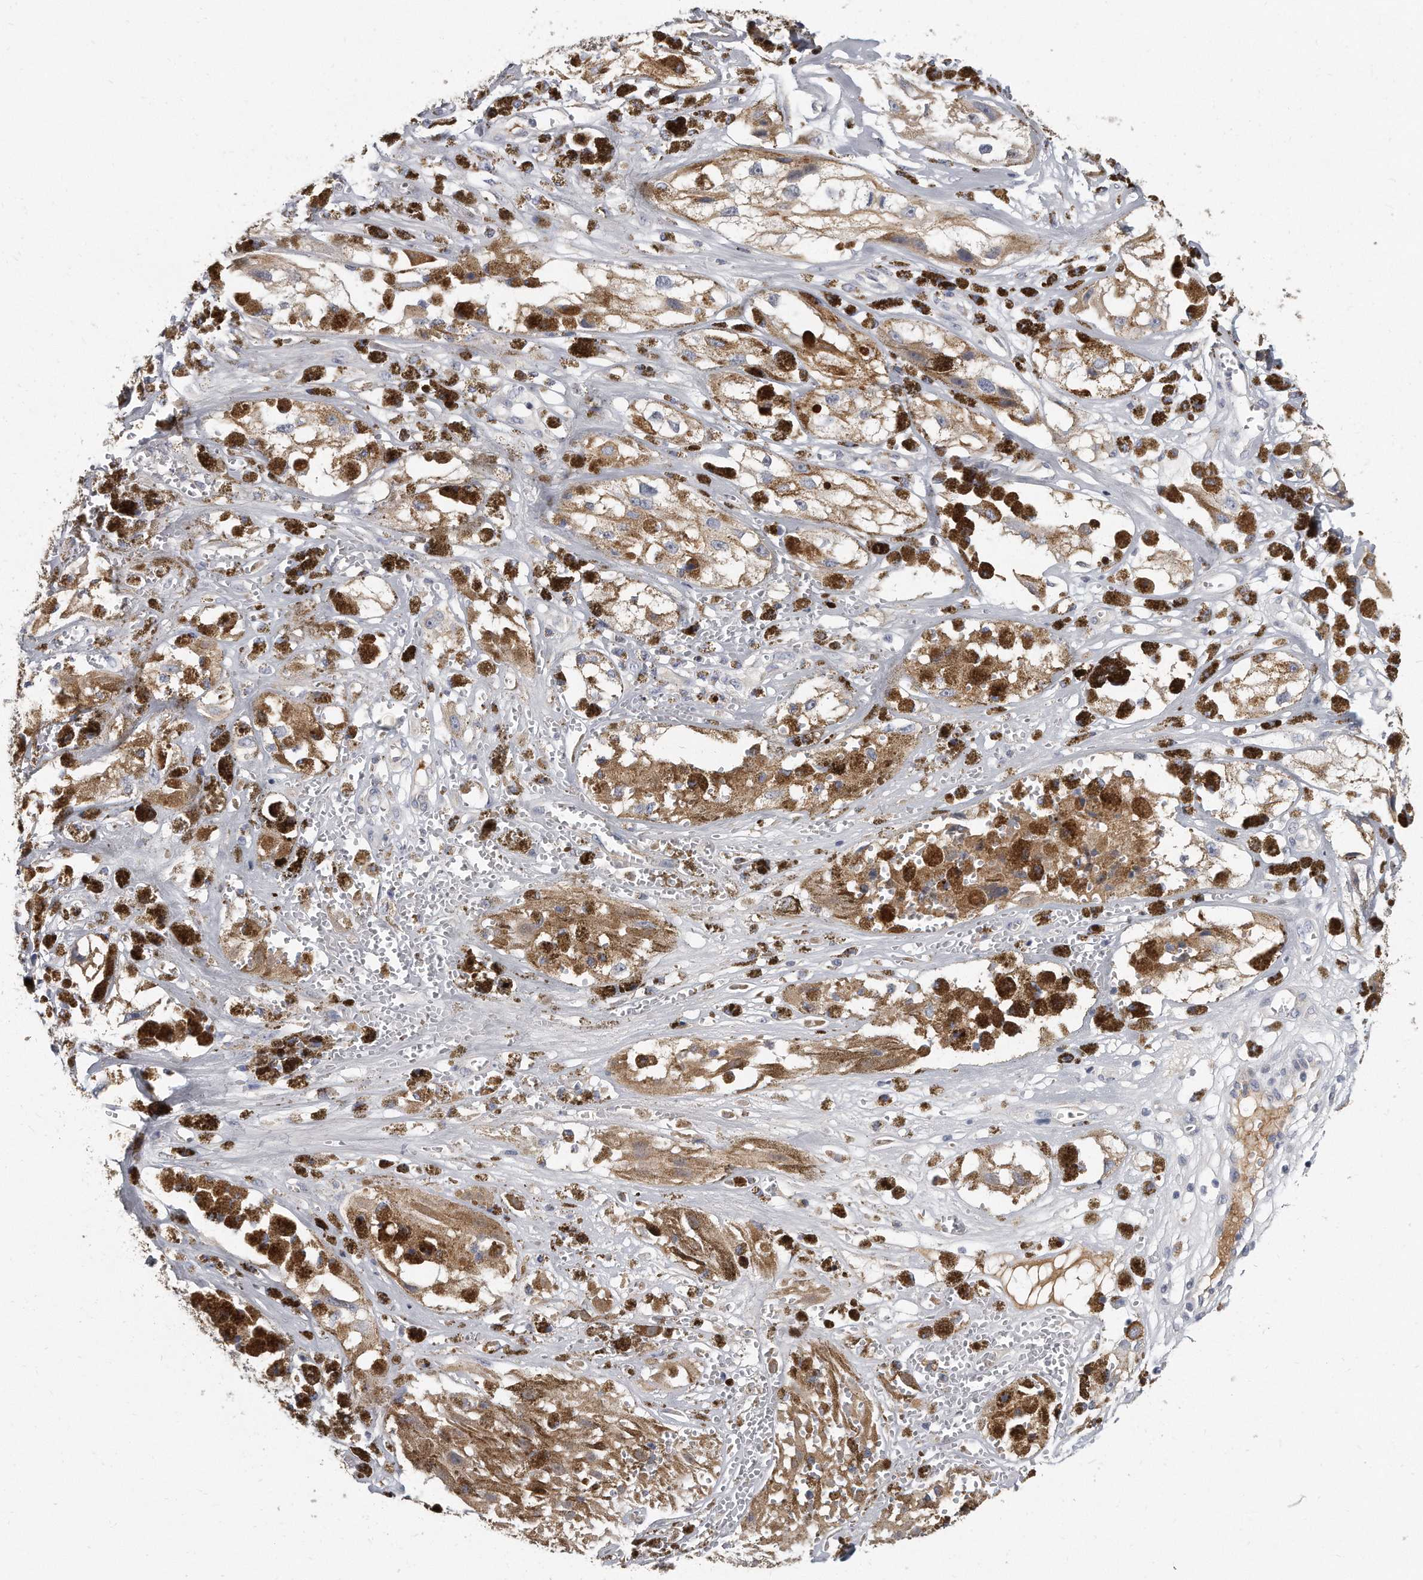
{"staining": {"intensity": "moderate", "quantity": ">75%", "location": "cytoplasmic/membranous"}, "tissue": "melanoma", "cell_type": "Tumor cells", "image_type": "cancer", "snomed": [{"axis": "morphology", "description": "Malignant melanoma, NOS"}, {"axis": "topography", "description": "Skin"}], "caption": "DAB (3,3'-diaminobenzidine) immunohistochemical staining of human malignant melanoma exhibits moderate cytoplasmic/membranous protein staining in about >75% of tumor cells. The staining was performed using DAB to visualize the protein expression in brown, while the nuclei were stained in blue with hematoxylin (Magnification: 20x).", "gene": "PLEKHA6", "patient": {"sex": "male", "age": 88}}